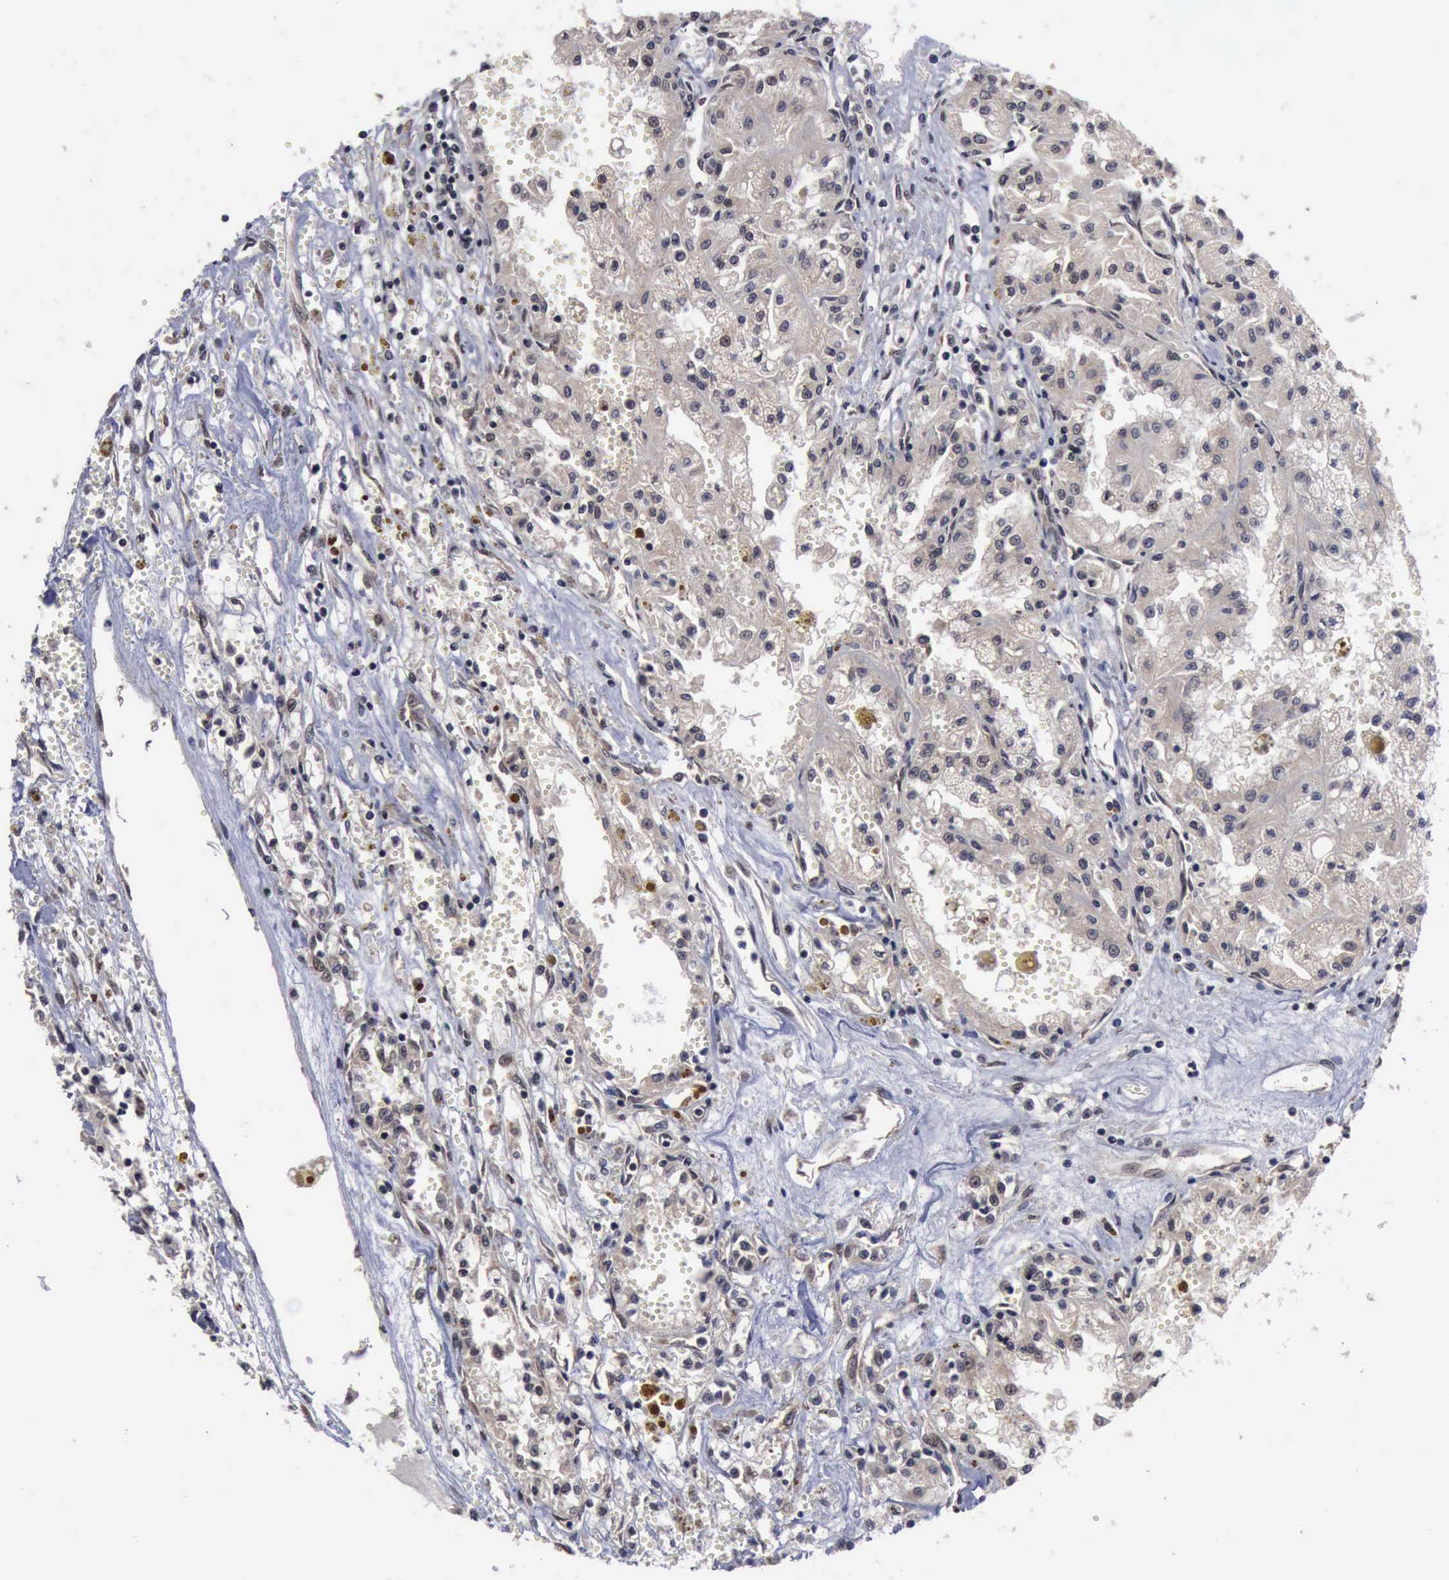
{"staining": {"intensity": "weak", "quantity": ">75%", "location": "cytoplasmic/membranous"}, "tissue": "renal cancer", "cell_type": "Tumor cells", "image_type": "cancer", "snomed": [{"axis": "morphology", "description": "Adenocarcinoma, NOS"}, {"axis": "topography", "description": "Kidney"}], "caption": "Immunohistochemical staining of human renal adenocarcinoma exhibits low levels of weak cytoplasmic/membranous protein expression in about >75% of tumor cells. (DAB (3,3'-diaminobenzidine) = brown stain, brightfield microscopy at high magnification).", "gene": "RTCB", "patient": {"sex": "male", "age": 78}}